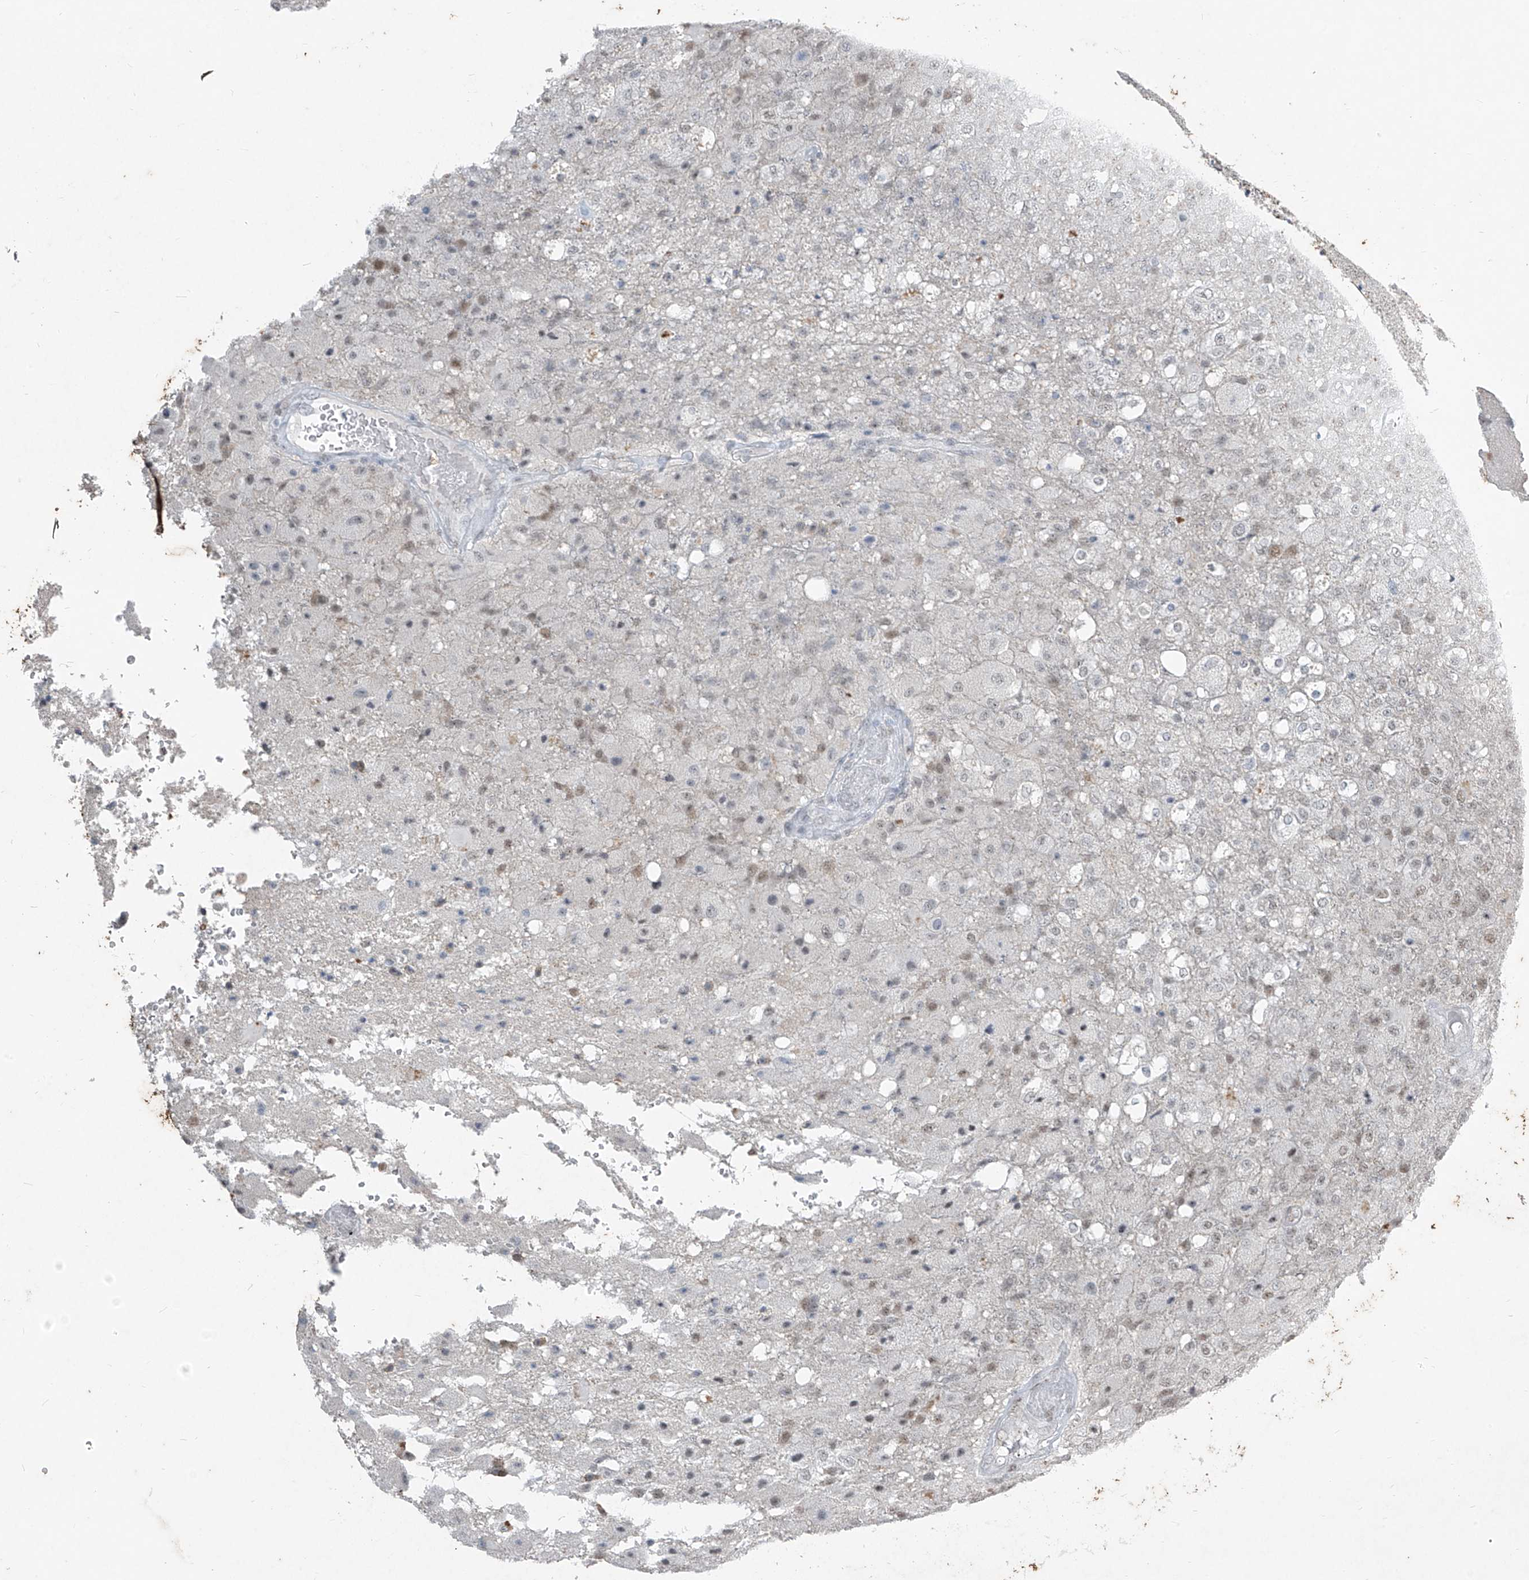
{"staining": {"intensity": "weak", "quantity": "<25%", "location": "nuclear"}, "tissue": "glioma", "cell_type": "Tumor cells", "image_type": "cancer", "snomed": [{"axis": "morphology", "description": "Normal tissue, NOS"}, {"axis": "morphology", "description": "Glioma, malignant, High grade"}, {"axis": "topography", "description": "Cerebral cortex"}], "caption": "DAB (3,3'-diaminobenzidine) immunohistochemical staining of human glioma shows no significant staining in tumor cells.", "gene": "TFEC", "patient": {"sex": "male", "age": 77}}